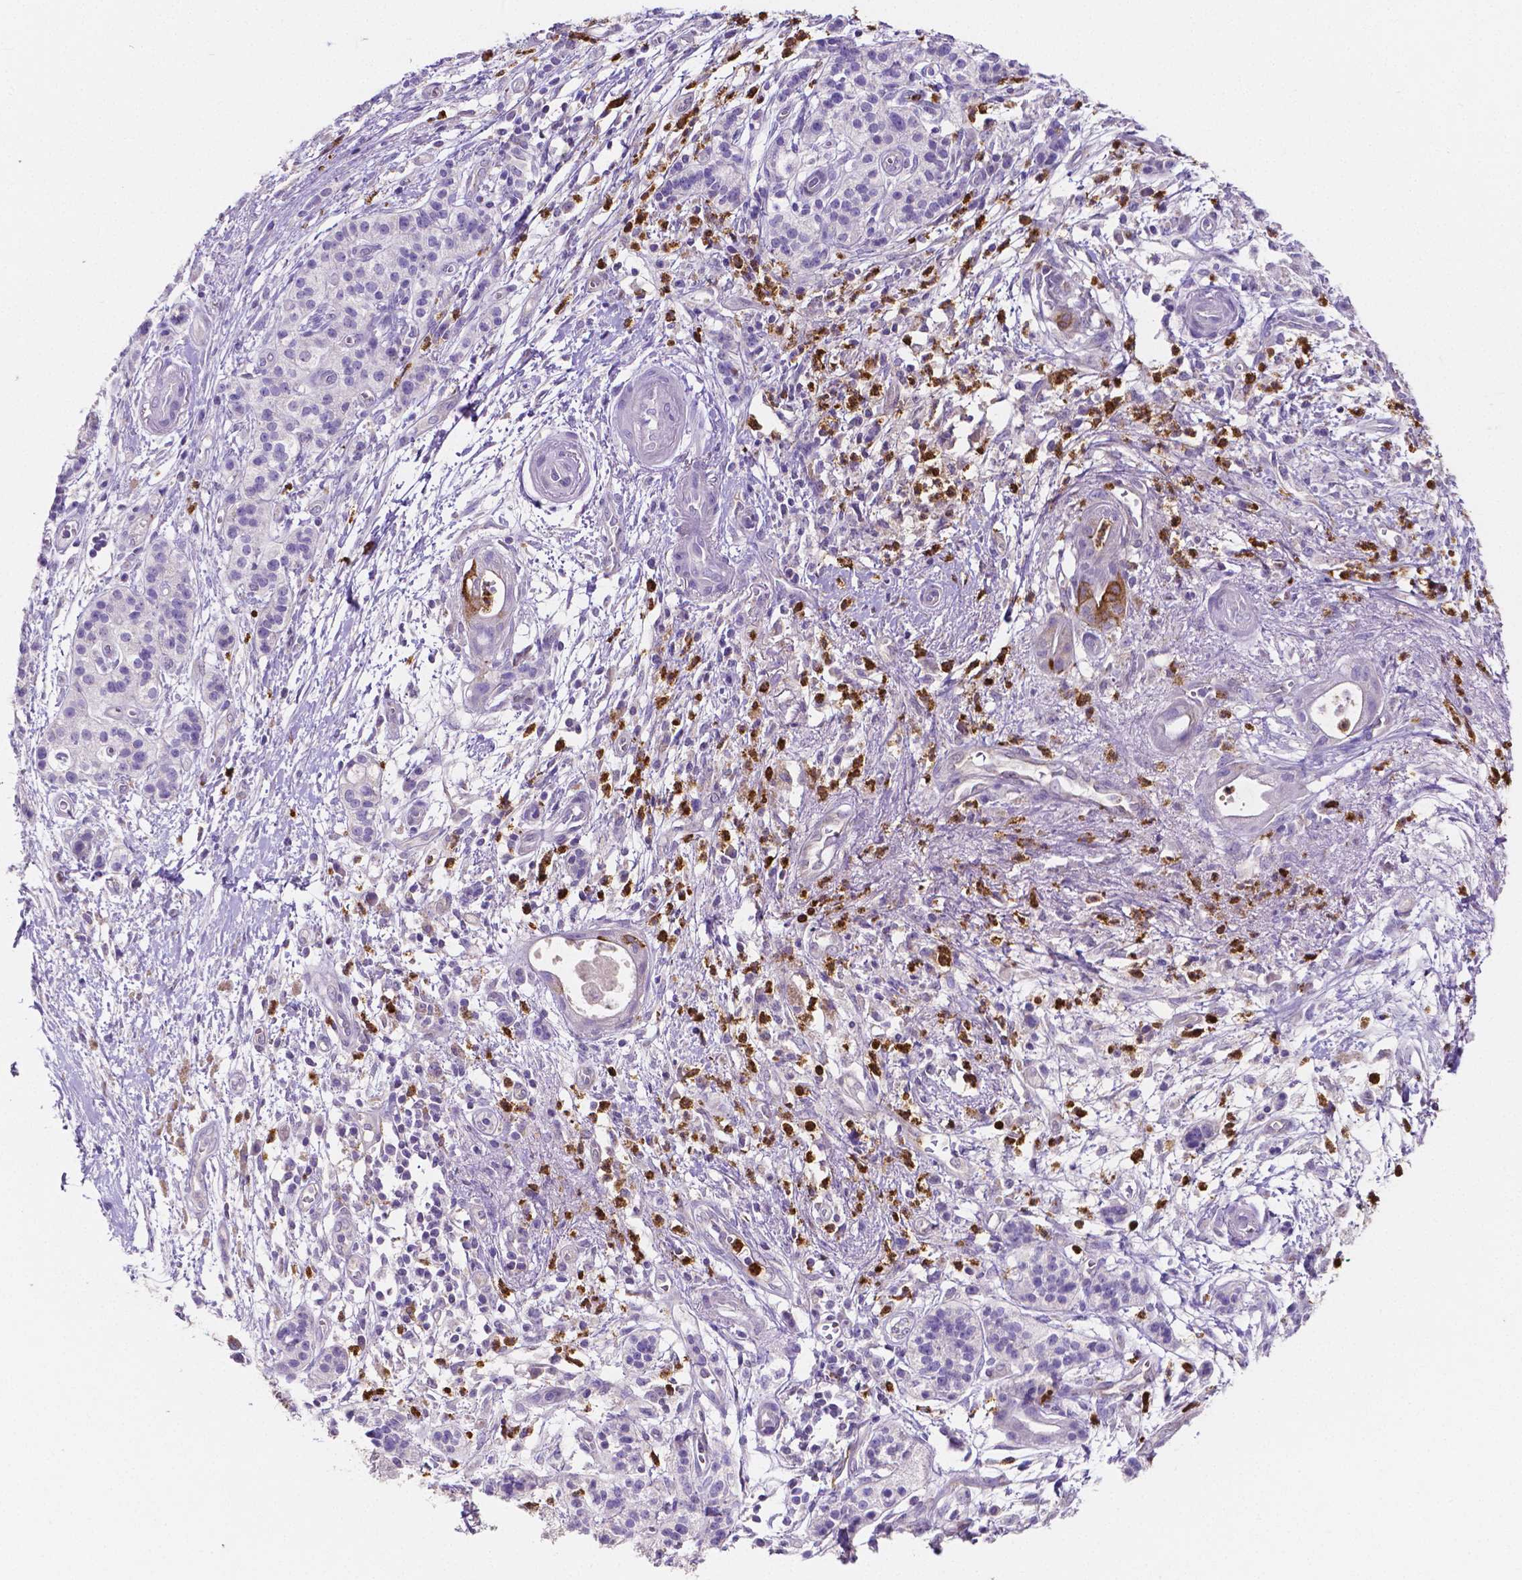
{"staining": {"intensity": "negative", "quantity": "none", "location": "none"}, "tissue": "pancreatic cancer", "cell_type": "Tumor cells", "image_type": "cancer", "snomed": [{"axis": "morphology", "description": "Normal tissue, NOS"}, {"axis": "morphology", "description": "Adenocarcinoma, NOS"}, {"axis": "topography", "description": "Lymph node"}, {"axis": "topography", "description": "Pancreas"}], "caption": "High power microscopy histopathology image of an immunohistochemistry (IHC) image of pancreatic cancer, revealing no significant positivity in tumor cells.", "gene": "MMP9", "patient": {"sex": "female", "age": 58}}